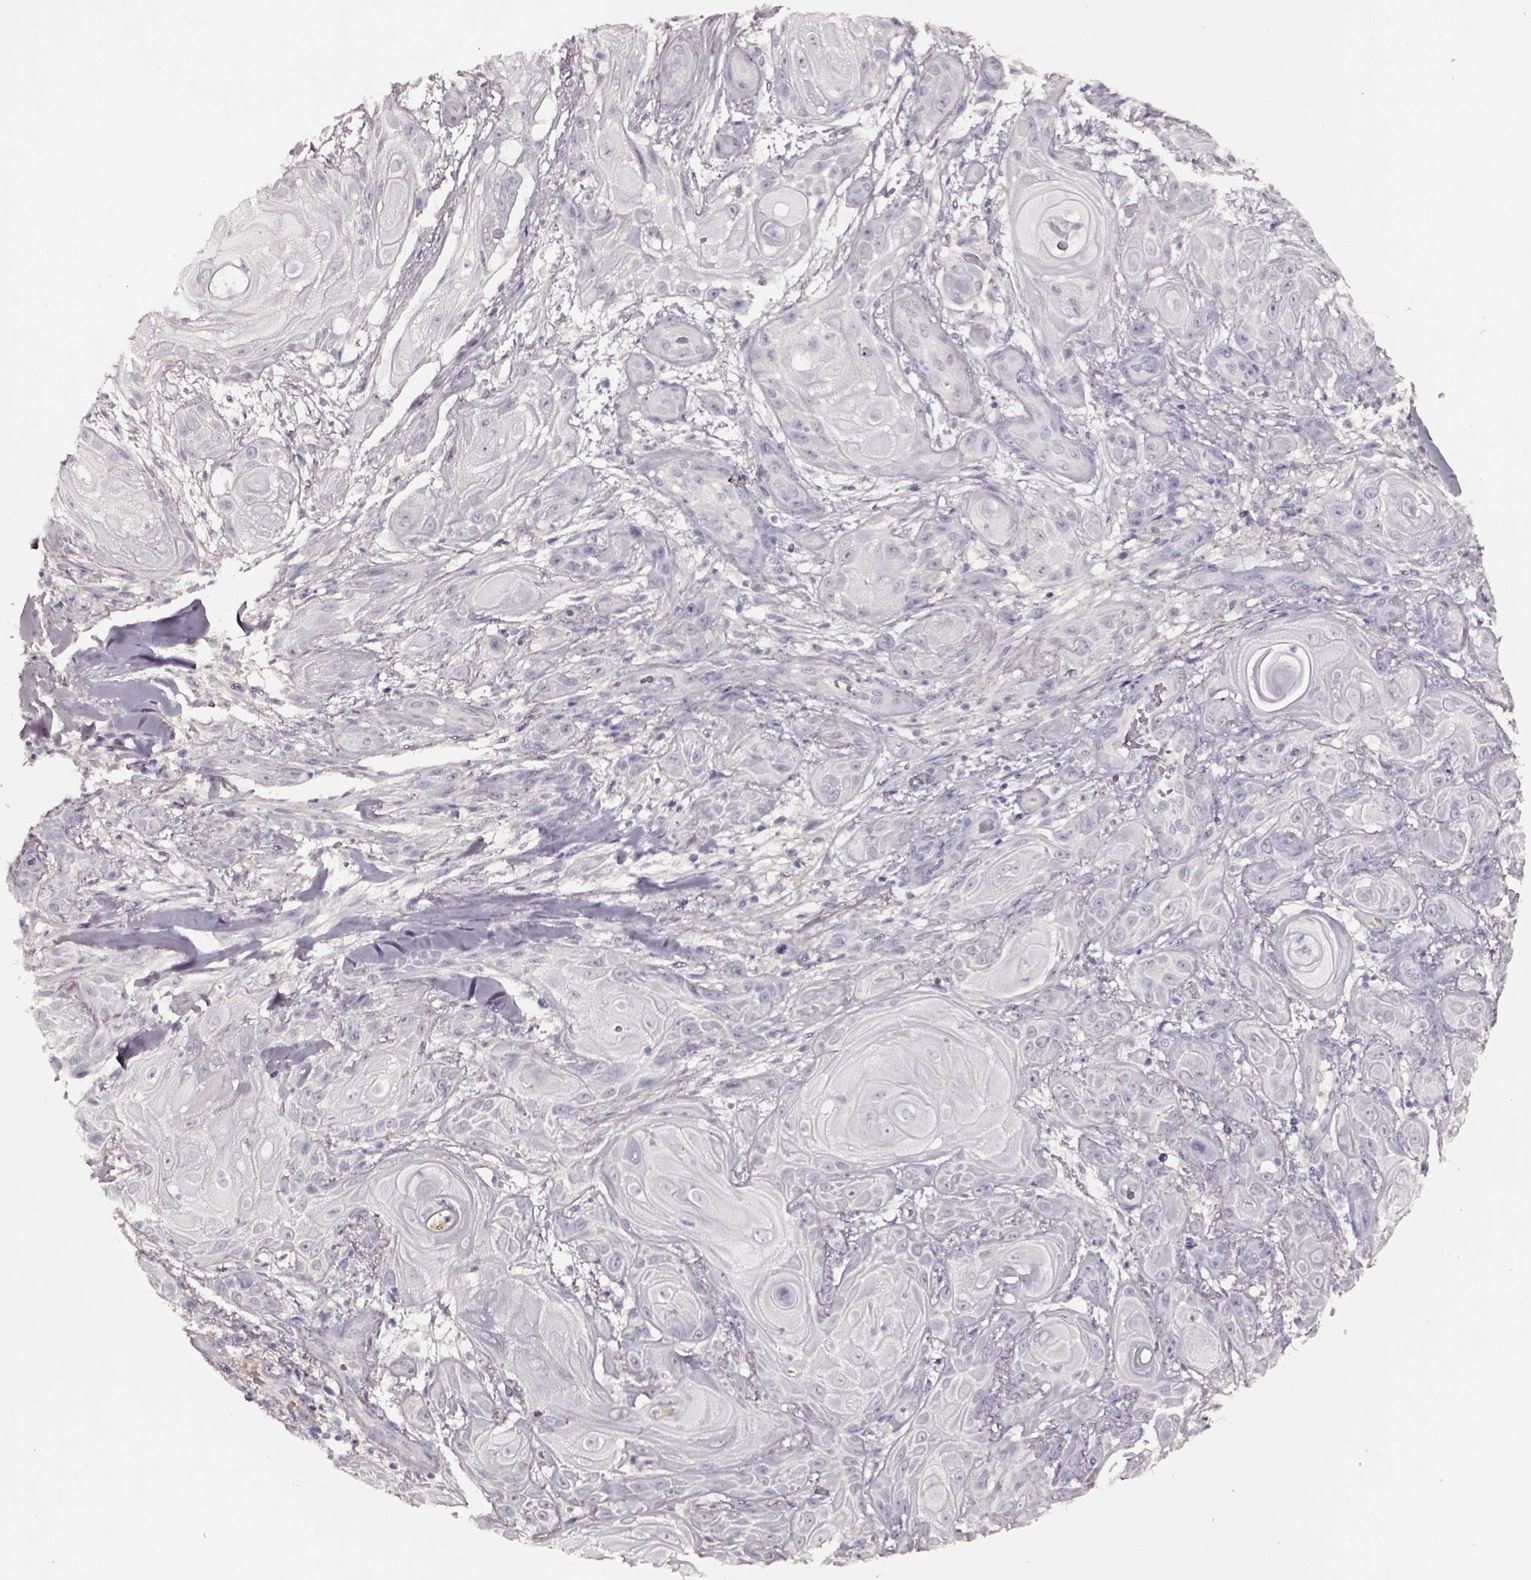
{"staining": {"intensity": "negative", "quantity": "none", "location": "none"}, "tissue": "skin cancer", "cell_type": "Tumor cells", "image_type": "cancer", "snomed": [{"axis": "morphology", "description": "Squamous cell carcinoma, NOS"}, {"axis": "topography", "description": "Skin"}], "caption": "This is an immunohistochemistry photomicrograph of human skin cancer. There is no staining in tumor cells.", "gene": "SMIM17", "patient": {"sex": "male", "age": 62}}